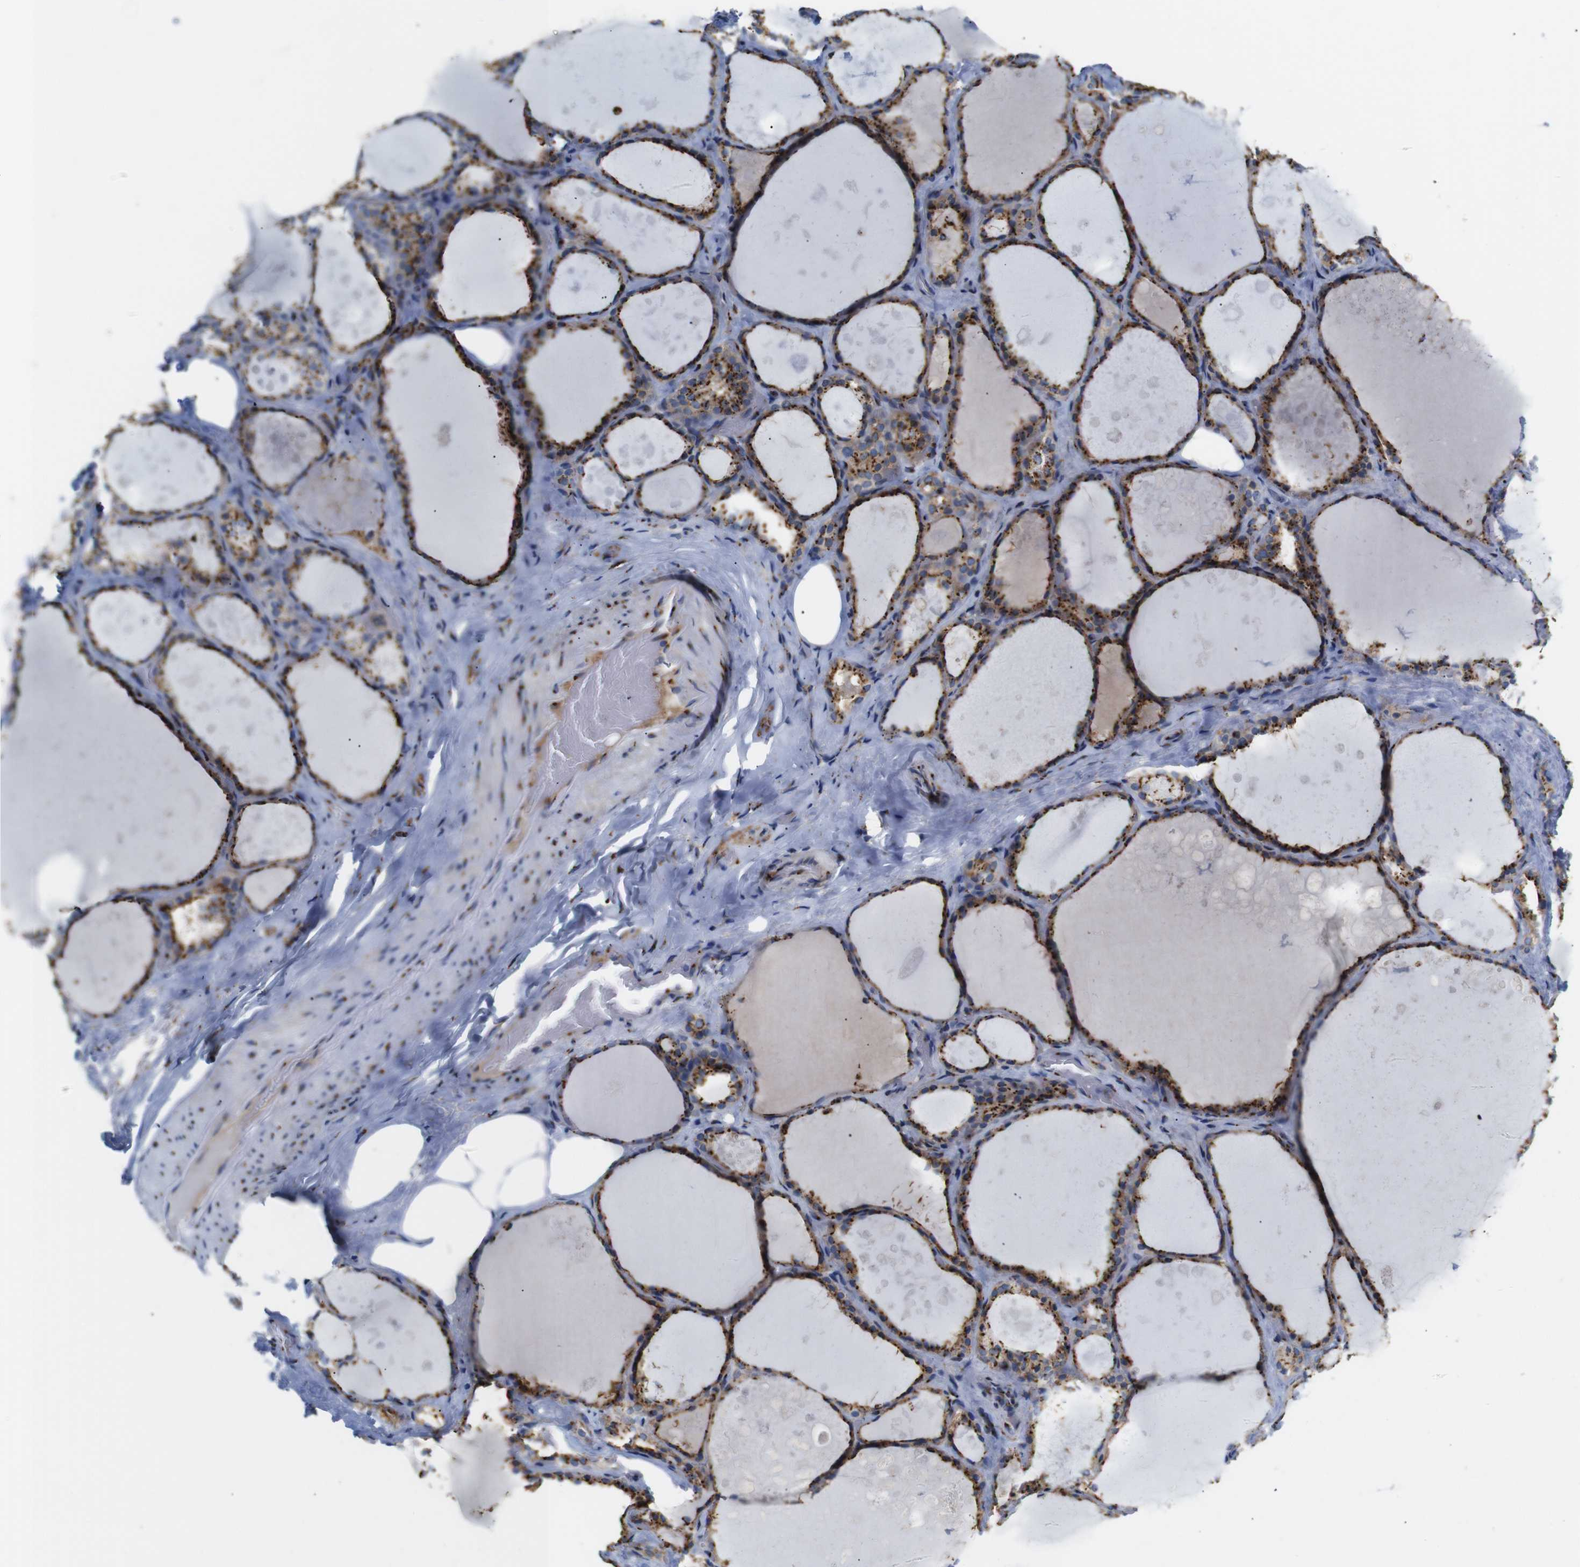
{"staining": {"intensity": "strong", "quantity": ">75%", "location": "cytoplasmic/membranous"}, "tissue": "thyroid gland", "cell_type": "Glandular cells", "image_type": "normal", "snomed": [{"axis": "morphology", "description": "Normal tissue, NOS"}, {"axis": "topography", "description": "Thyroid gland"}], "caption": "IHC (DAB (3,3'-diaminobenzidine)) staining of normal thyroid gland shows strong cytoplasmic/membranous protein positivity in about >75% of glandular cells. The staining is performed using DAB (3,3'-diaminobenzidine) brown chromogen to label protein expression. The nuclei are counter-stained blue using hematoxylin.", "gene": "TGOLN2", "patient": {"sex": "male", "age": 61}}